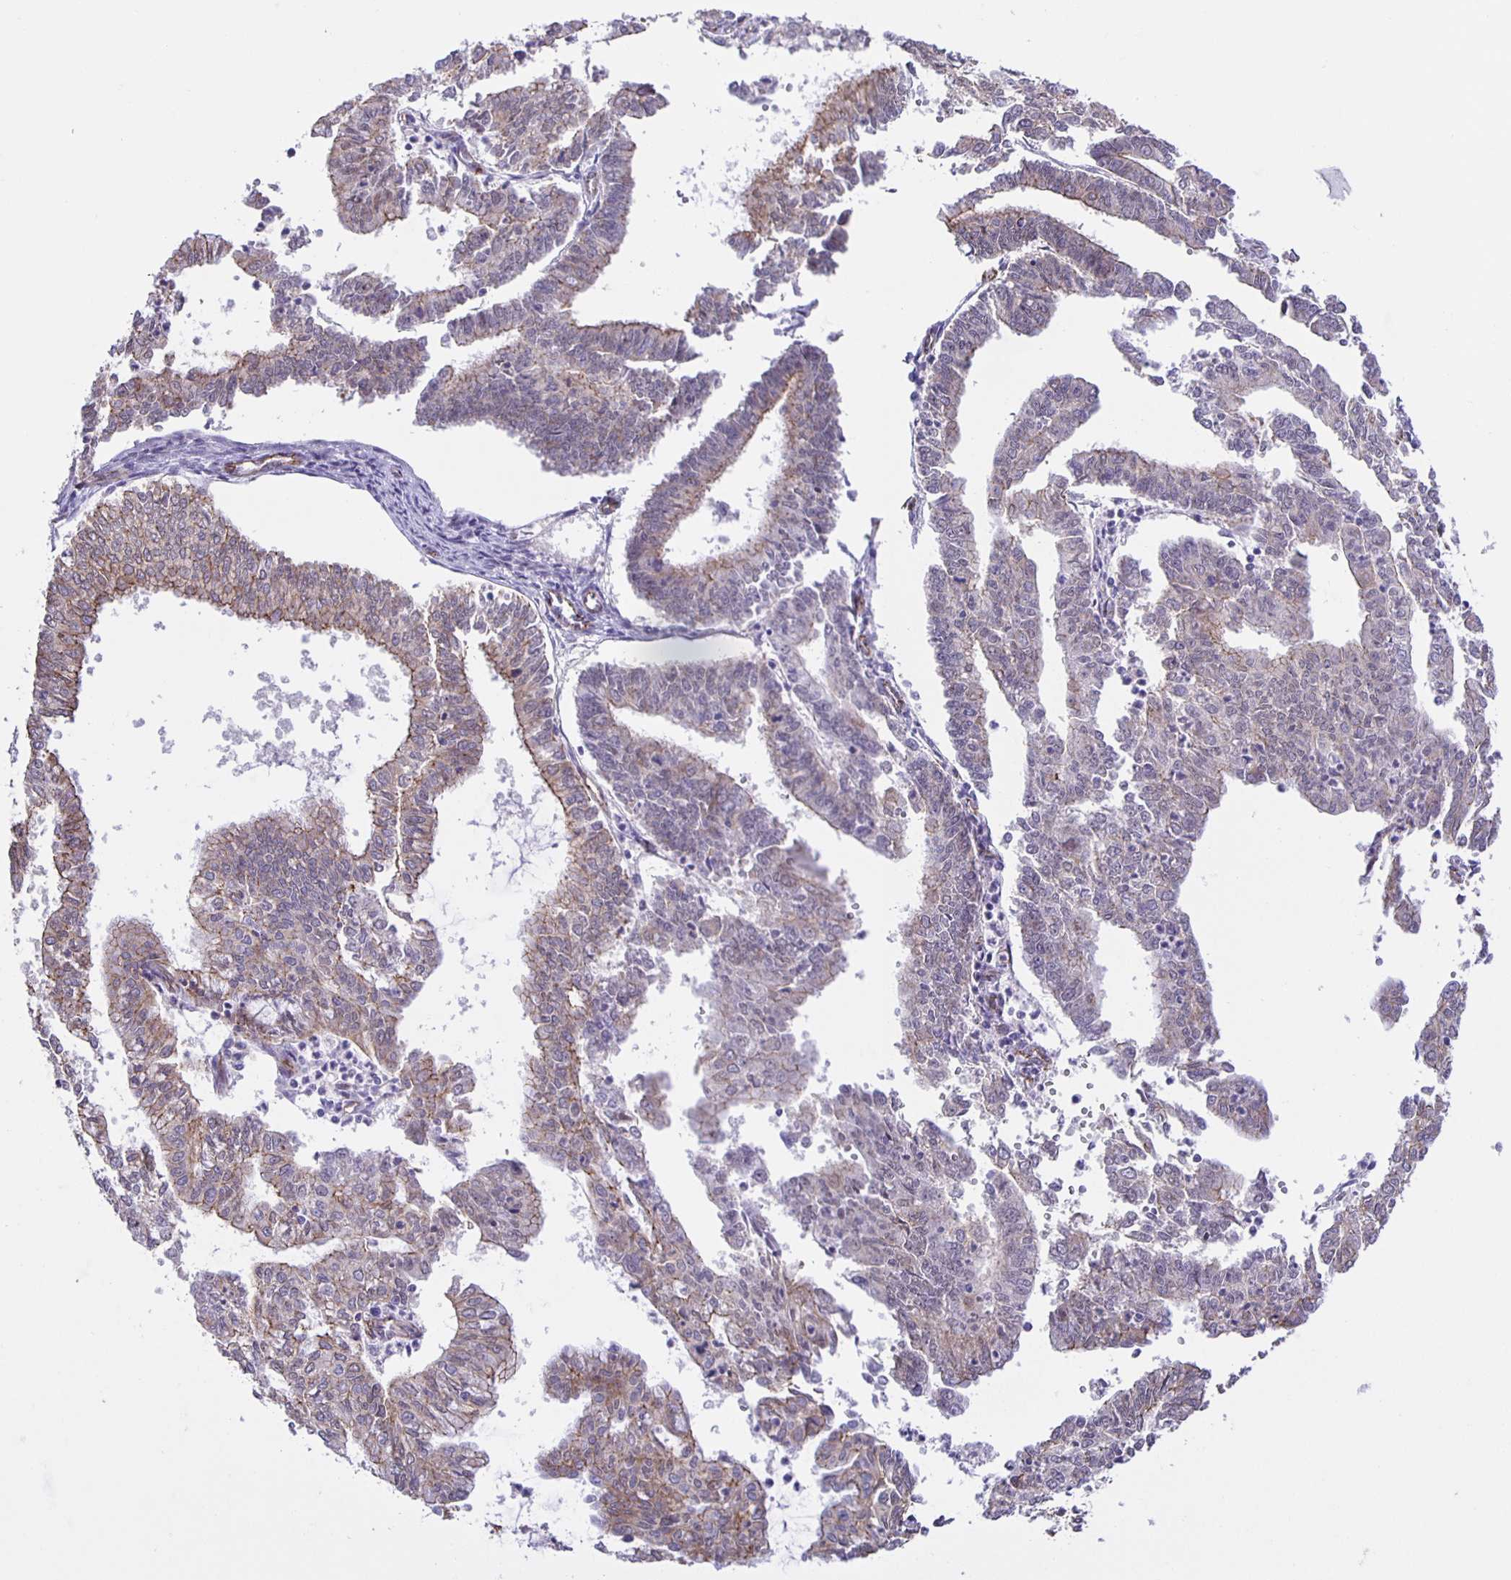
{"staining": {"intensity": "moderate", "quantity": "<25%", "location": "cytoplasmic/membranous"}, "tissue": "endometrial cancer", "cell_type": "Tumor cells", "image_type": "cancer", "snomed": [{"axis": "morphology", "description": "Adenocarcinoma, NOS"}, {"axis": "topography", "description": "Endometrium"}], "caption": "The image demonstrates a brown stain indicating the presence of a protein in the cytoplasmic/membranous of tumor cells in endometrial adenocarcinoma.", "gene": "JMJD4", "patient": {"sex": "female", "age": 61}}